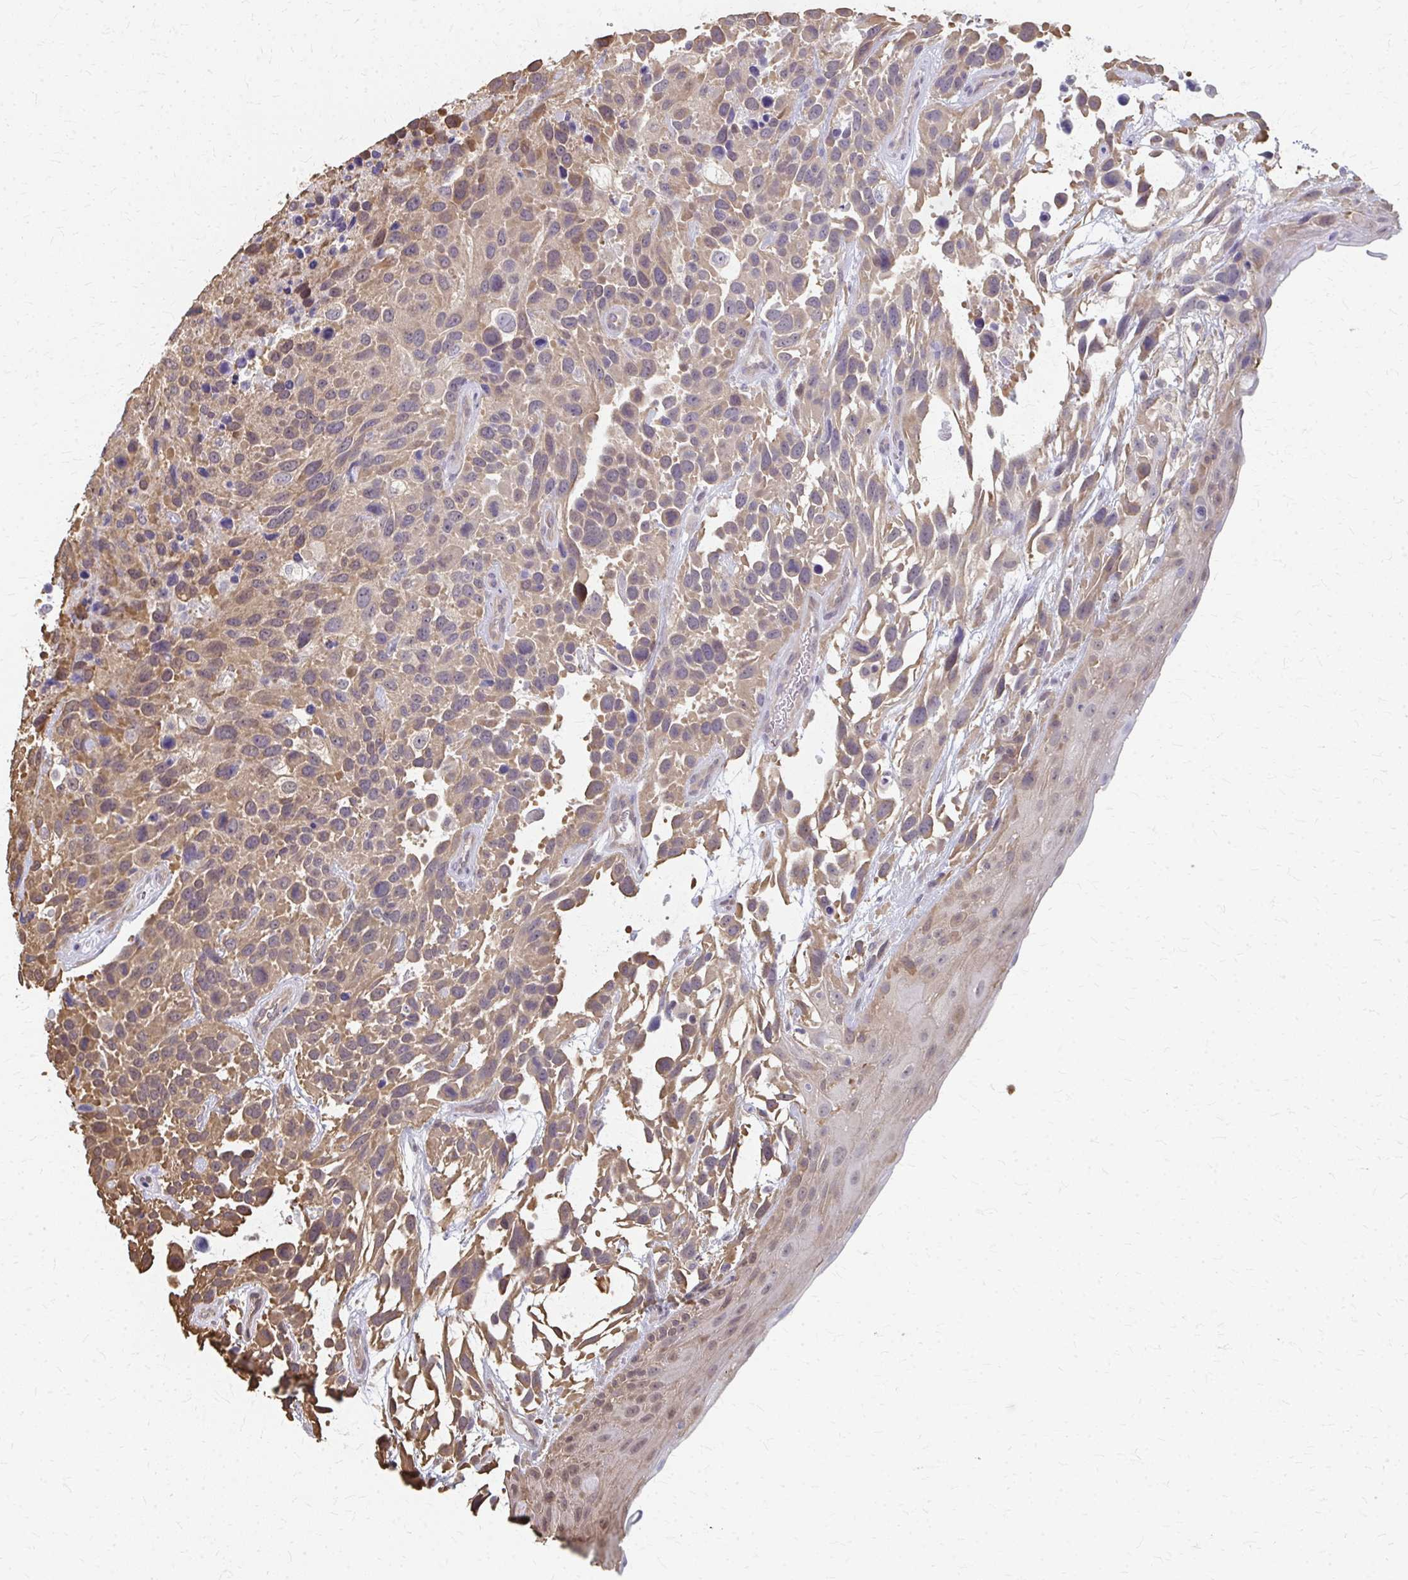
{"staining": {"intensity": "weak", "quantity": ">75%", "location": "cytoplasmic/membranous"}, "tissue": "urothelial cancer", "cell_type": "Tumor cells", "image_type": "cancer", "snomed": [{"axis": "morphology", "description": "Urothelial carcinoma, High grade"}, {"axis": "topography", "description": "Urinary bladder"}], "caption": "Urothelial carcinoma (high-grade) stained with a brown dye shows weak cytoplasmic/membranous positive staining in approximately >75% of tumor cells.", "gene": "RABGAP1L", "patient": {"sex": "female", "age": 70}}